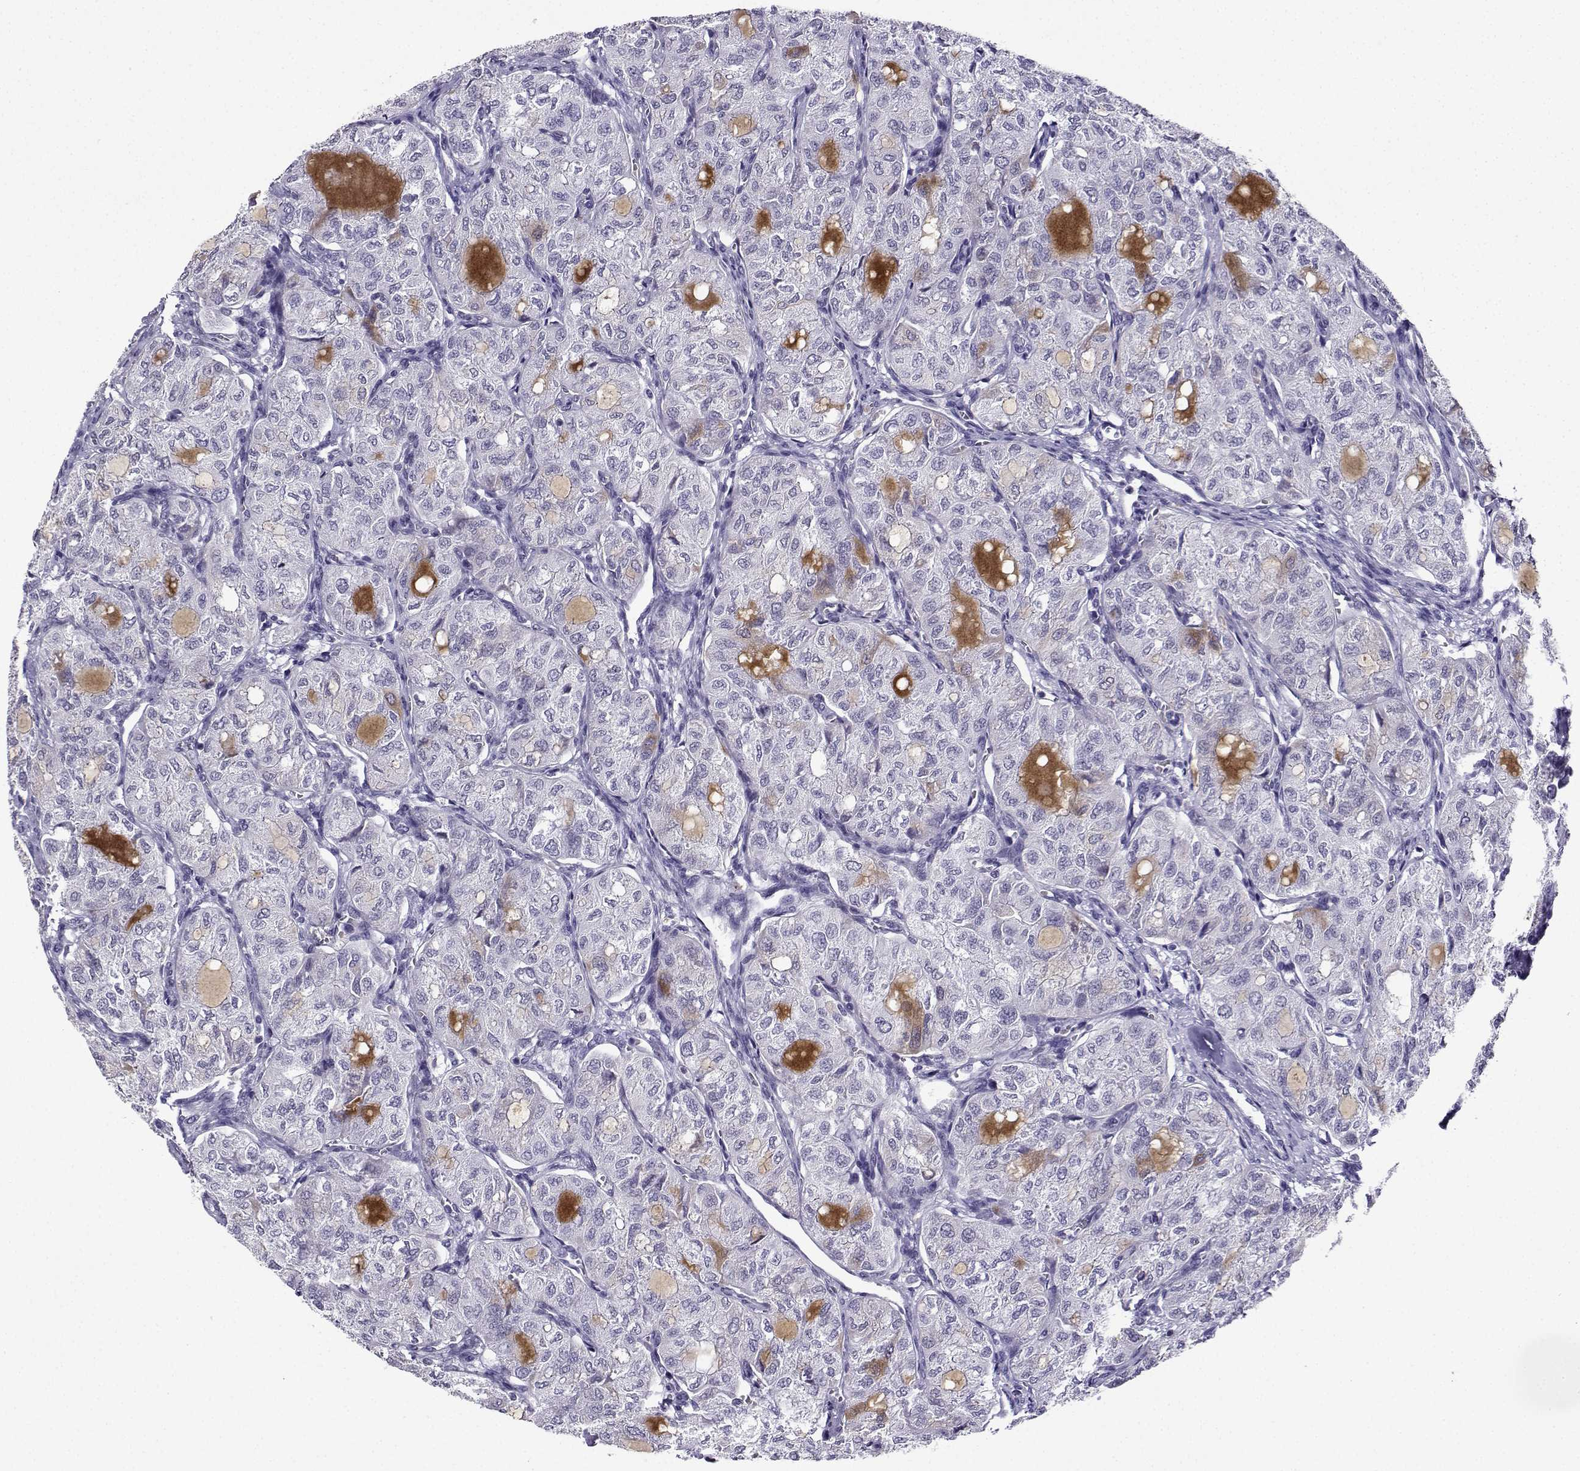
{"staining": {"intensity": "negative", "quantity": "none", "location": "none"}, "tissue": "thyroid cancer", "cell_type": "Tumor cells", "image_type": "cancer", "snomed": [{"axis": "morphology", "description": "Follicular adenoma carcinoma, NOS"}, {"axis": "topography", "description": "Thyroid gland"}], "caption": "Immunohistochemical staining of human thyroid follicular adenoma carcinoma exhibits no significant positivity in tumor cells.", "gene": "LRFN2", "patient": {"sex": "male", "age": 75}}